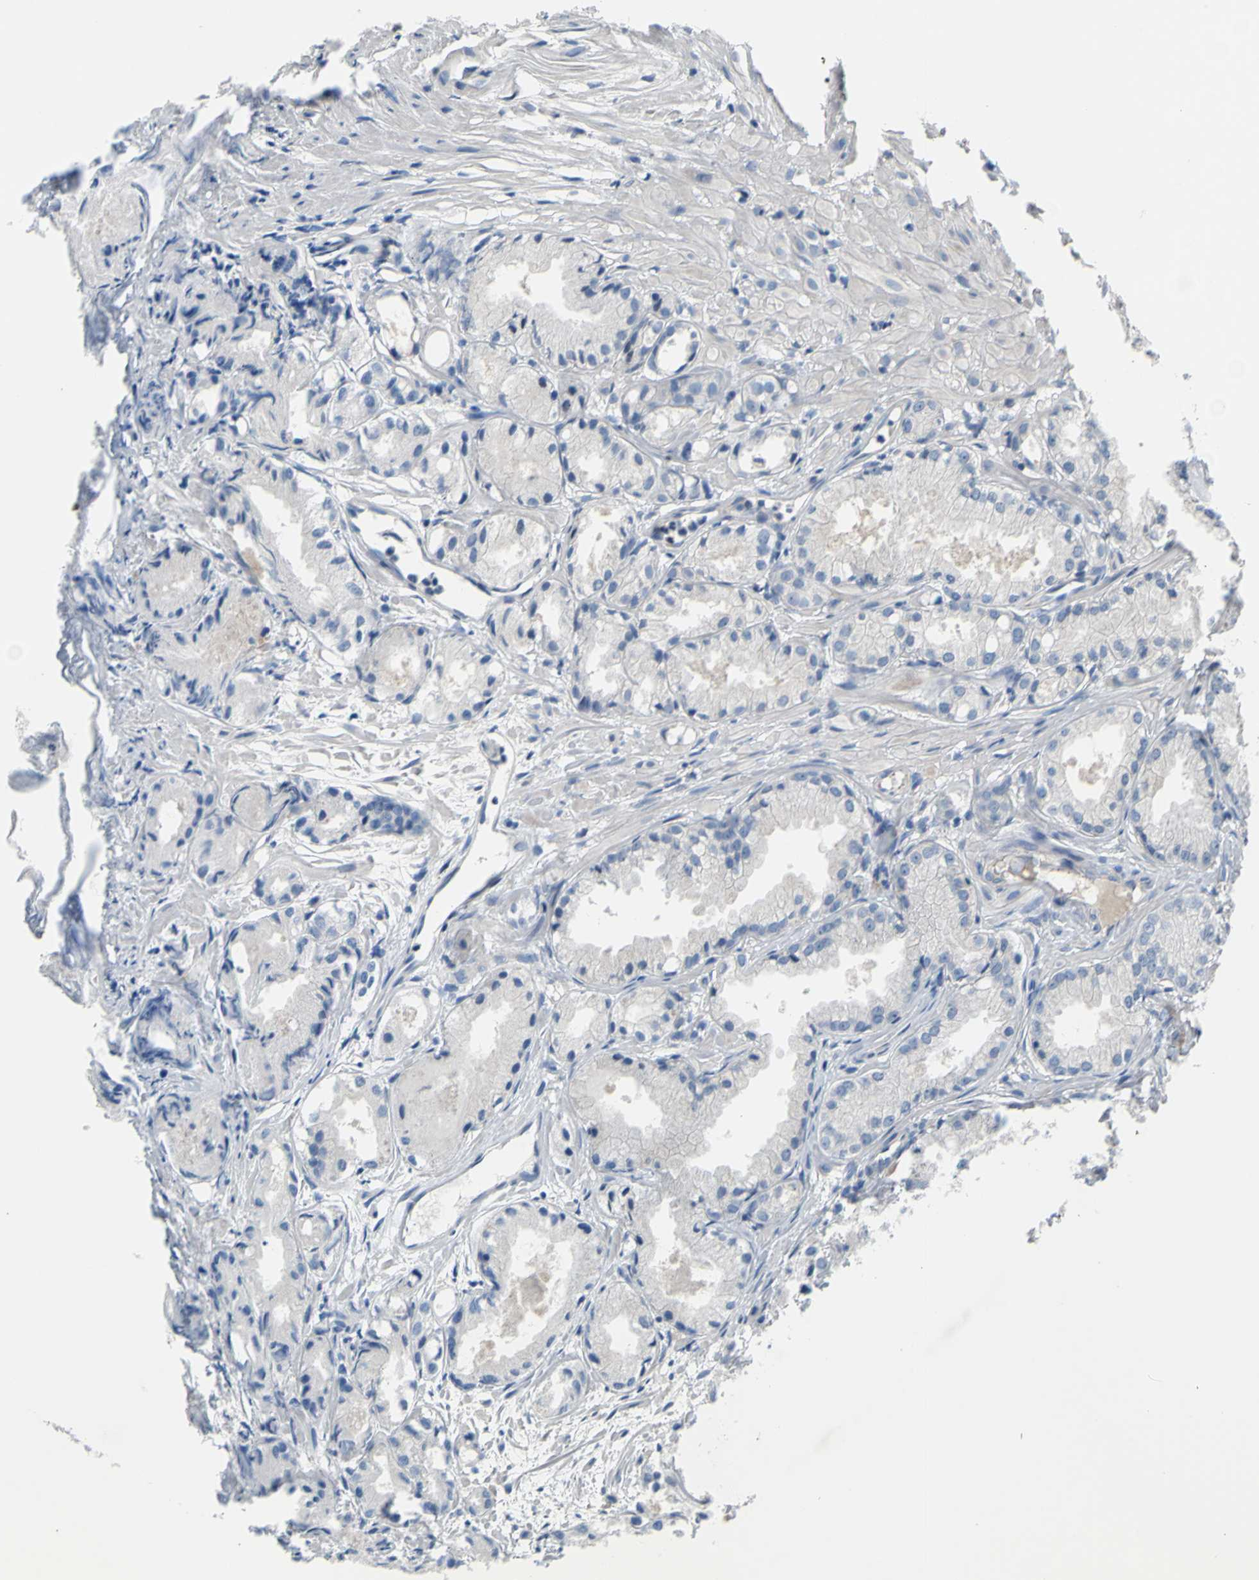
{"staining": {"intensity": "negative", "quantity": "none", "location": "none"}, "tissue": "prostate cancer", "cell_type": "Tumor cells", "image_type": "cancer", "snomed": [{"axis": "morphology", "description": "Adenocarcinoma, Low grade"}, {"axis": "topography", "description": "Prostate"}], "caption": "The immunohistochemistry (IHC) histopathology image has no significant expression in tumor cells of prostate cancer tissue.", "gene": "TMEM59L", "patient": {"sex": "male", "age": 72}}